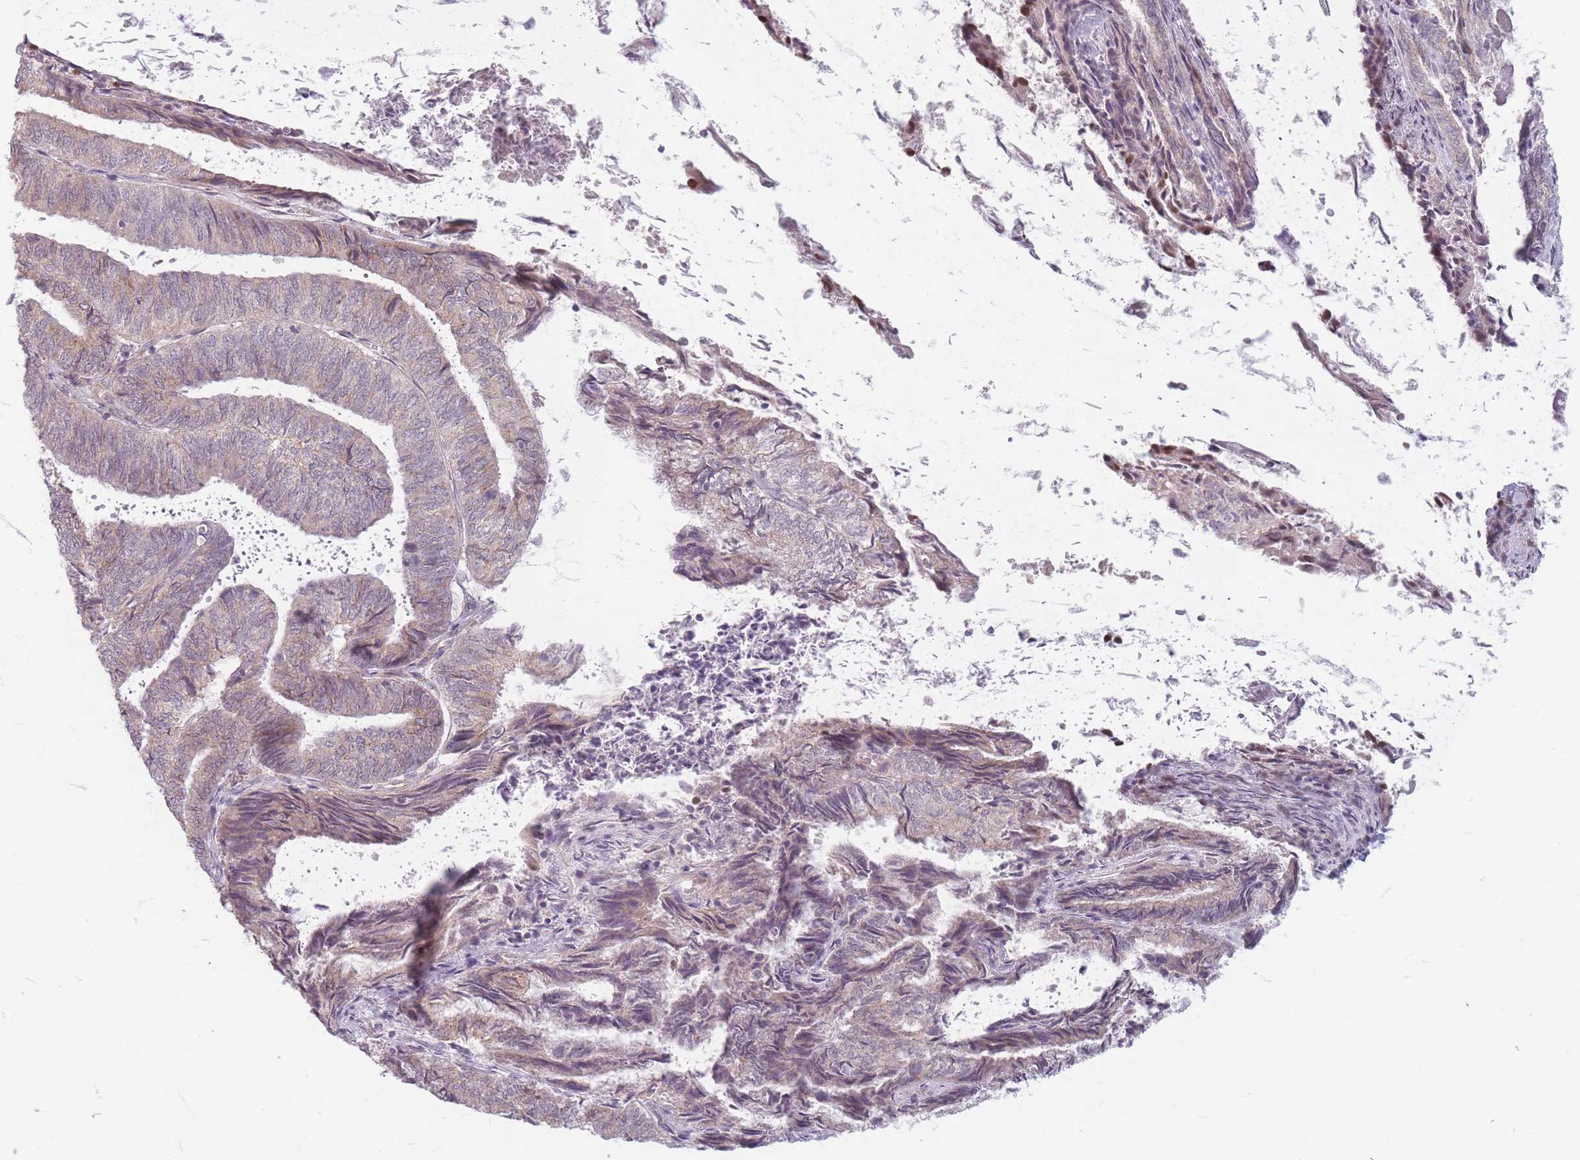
{"staining": {"intensity": "weak", "quantity": "25%-75%", "location": "cytoplasmic/membranous"}, "tissue": "endometrial cancer", "cell_type": "Tumor cells", "image_type": "cancer", "snomed": [{"axis": "morphology", "description": "Adenocarcinoma, NOS"}, {"axis": "topography", "description": "Endometrium"}], "caption": "Protein analysis of endometrial adenocarcinoma tissue exhibits weak cytoplasmic/membranous positivity in approximately 25%-75% of tumor cells. (DAB = brown stain, brightfield microscopy at high magnification).", "gene": "GABRA6", "patient": {"sex": "female", "age": 80}}